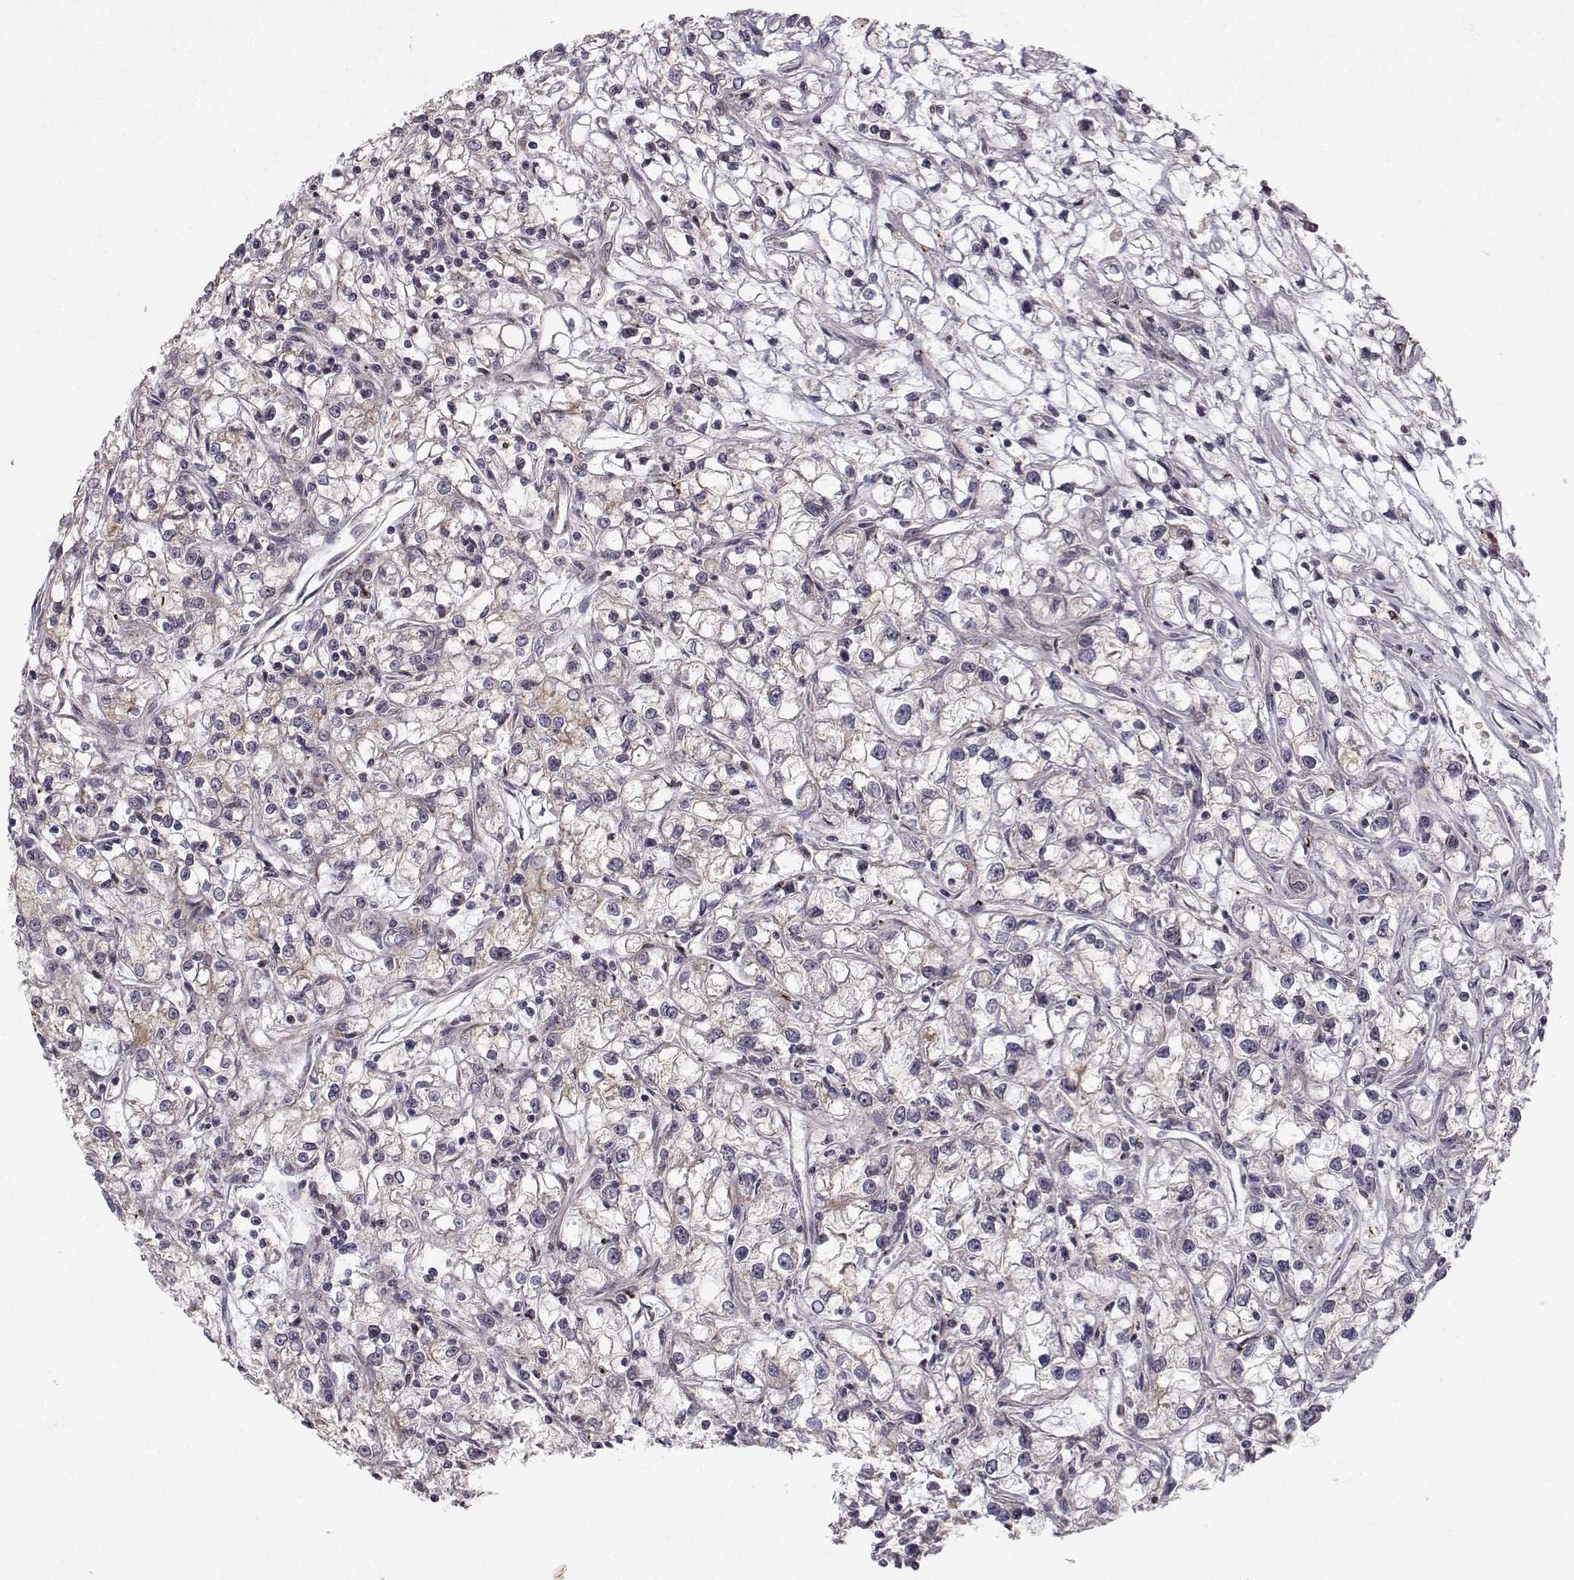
{"staining": {"intensity": "weak", "quantity": "<25%", "location": "cytoplasmic/membranous"}, "tissue": "renal cancer", "cell_type": "Tumor cells", "image_type": "cancer", "snomed": [{"axis": "morphology", "description": "Adenocarcinoma, NOS"}, {"axis": "topography", "description": "Kidney"}], "caption": "This is a micrograph of immunohistochemistry staining of renal adenocarcinoma, which shows no expression in tumor cells. The staining is performed using DAB (3,3'-diaminobenzidine) brown chromogen with nuclei counter-stained in using hematoxylin.", "gene": "APC", "patient": {"sex": "female", "age": 59}}